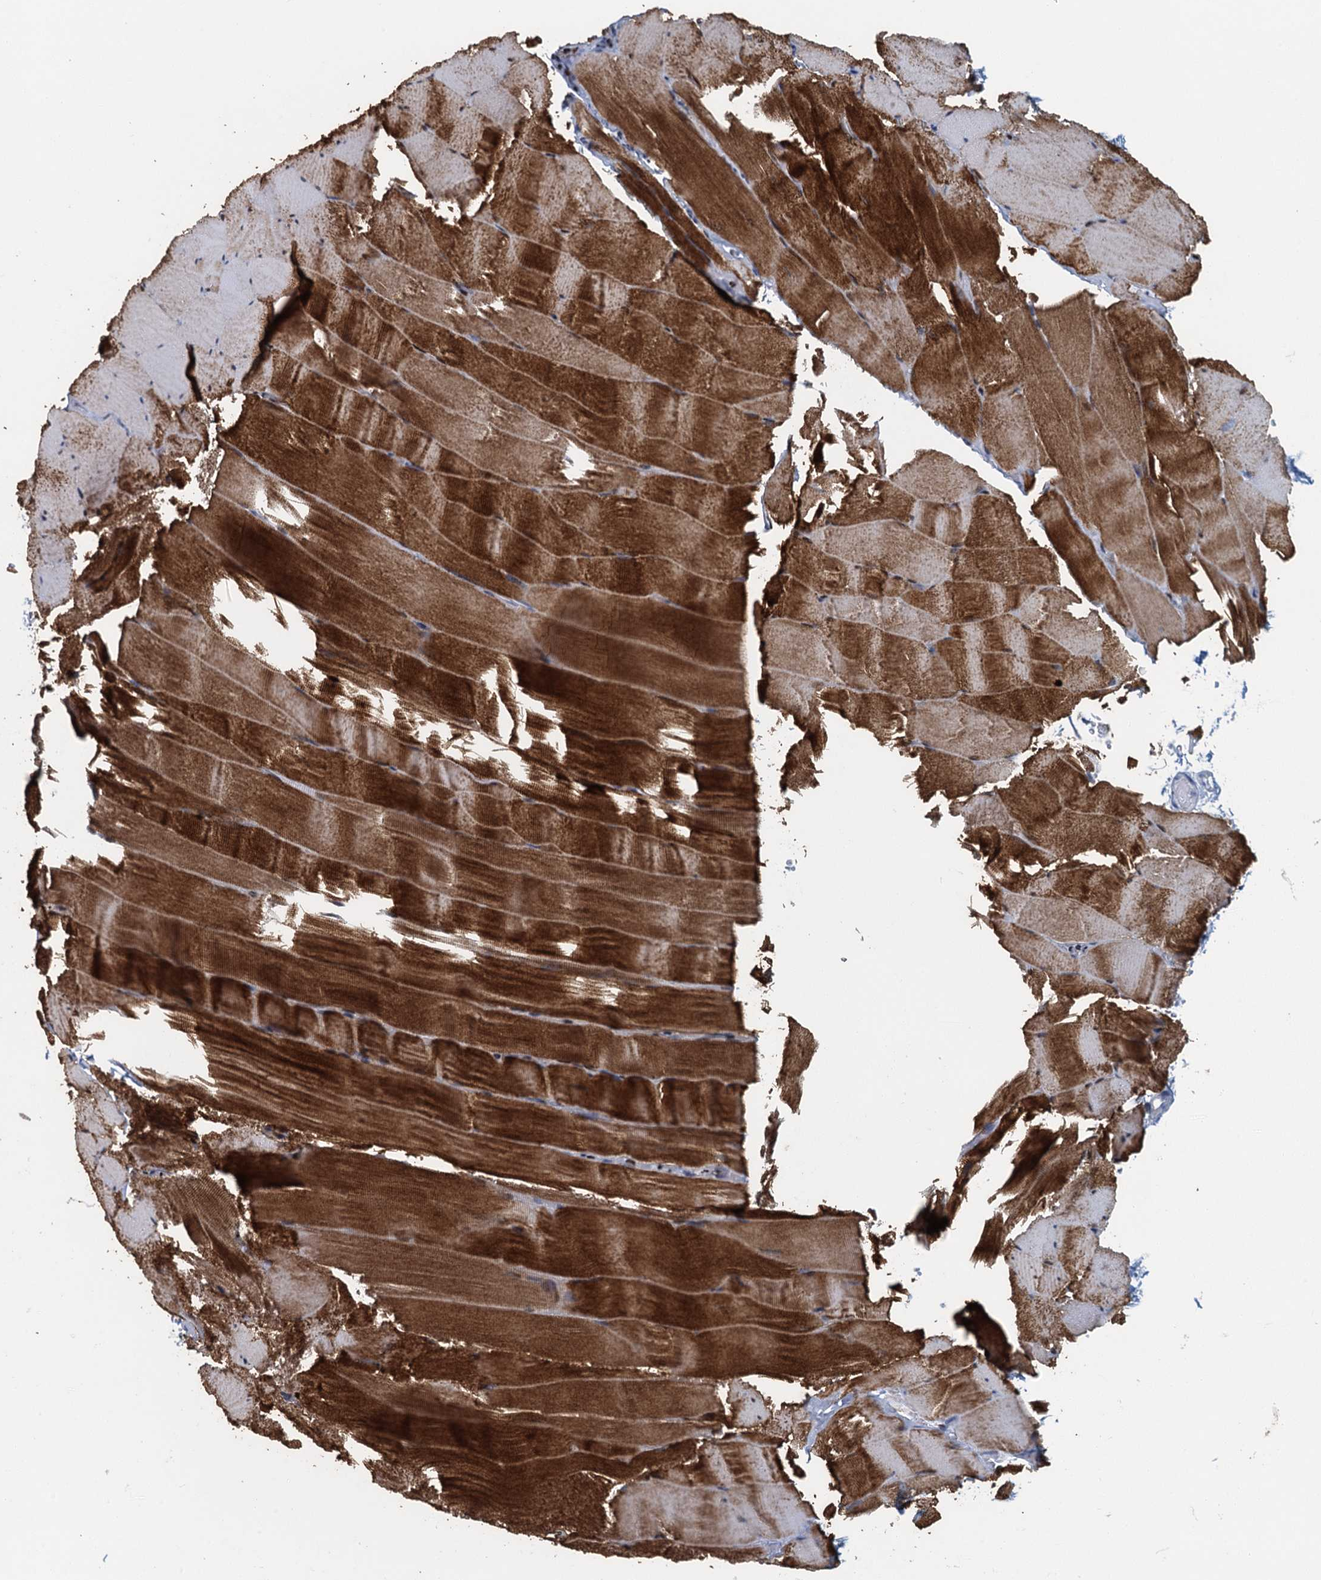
{"staining": {"intensity": "strong", "quantity": ">75%", "location": "cytoplasmic/membranous"}, "tissue": "skeletal muscle", "cell_type": "Myocytes", "image_type": "normal", "snomed": [{"axis": "morphology", "description": "Normal tissue, NOS"}, {"axis": "topography", "description": "Skeletal muscle"}], "caption": "Myocytes demonstrate strong cytoplasmic/membranous staining in about >75% of cells in benign skeletal muscle.", "gene": "ANKRD13D", "patient": {"sex": "male", "age": 62}}